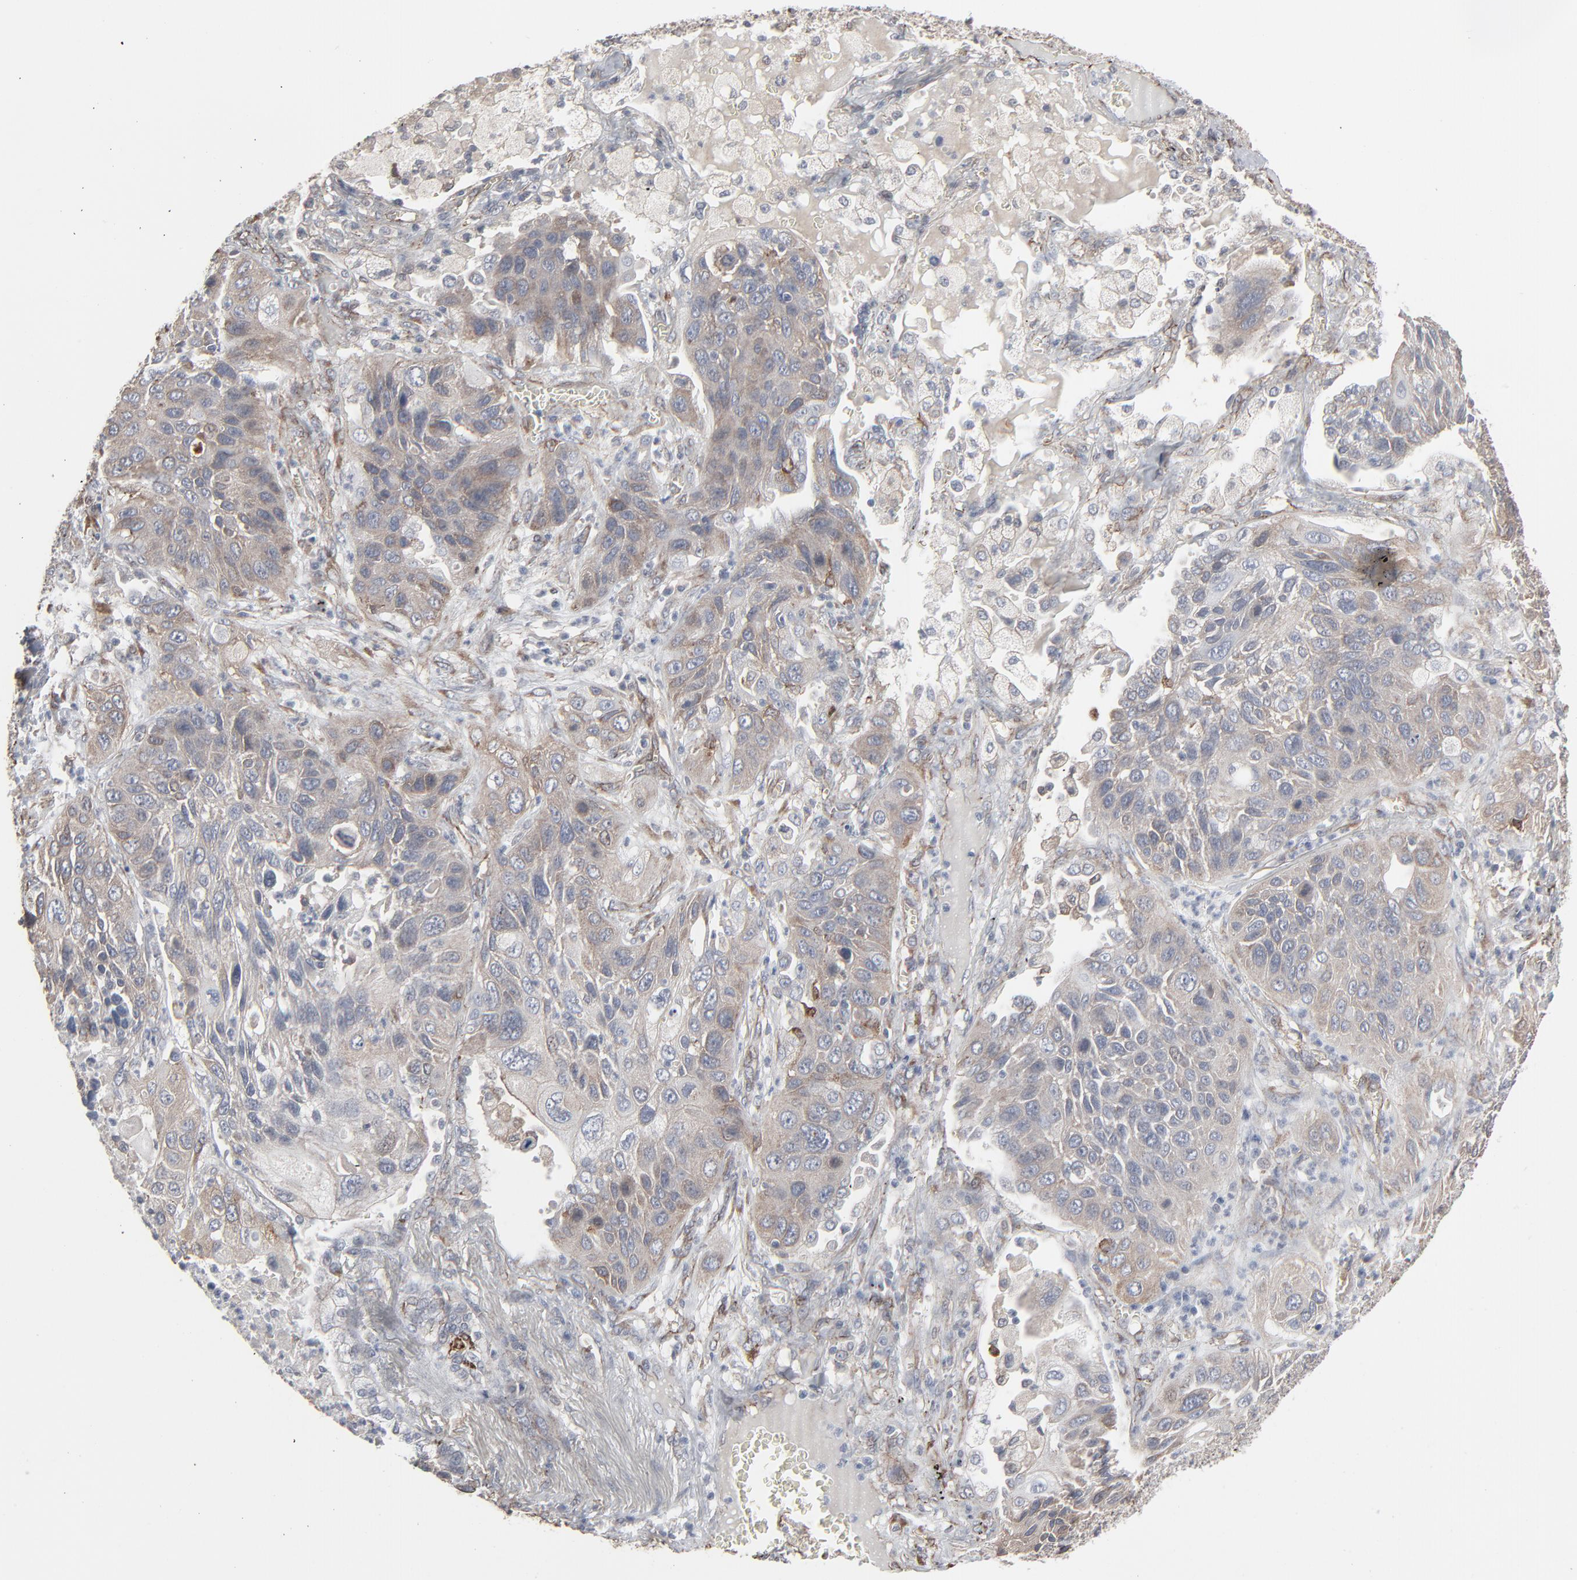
{"staining": {"intensity": "weak", "quantity": ">75%", "location": "cytoplasmic/membranous"}, "tissue": "lung cancer", "cell_type": "Tumor cells", "image_type": "cancer", "snomed": [{"axis": "morphology", "description": "Squamous cell carcinoma, NOS"}, {"axis": "topography", "description": "Lung"}], "caption": "Weak cytoplasmic/membranous expression for a protein is appreciated in approximately >75% of tumor cells of lung cancer using immunohistochemistry.", "gene": "CTNND1", "patient": {"sex": "female", "age": 76}}